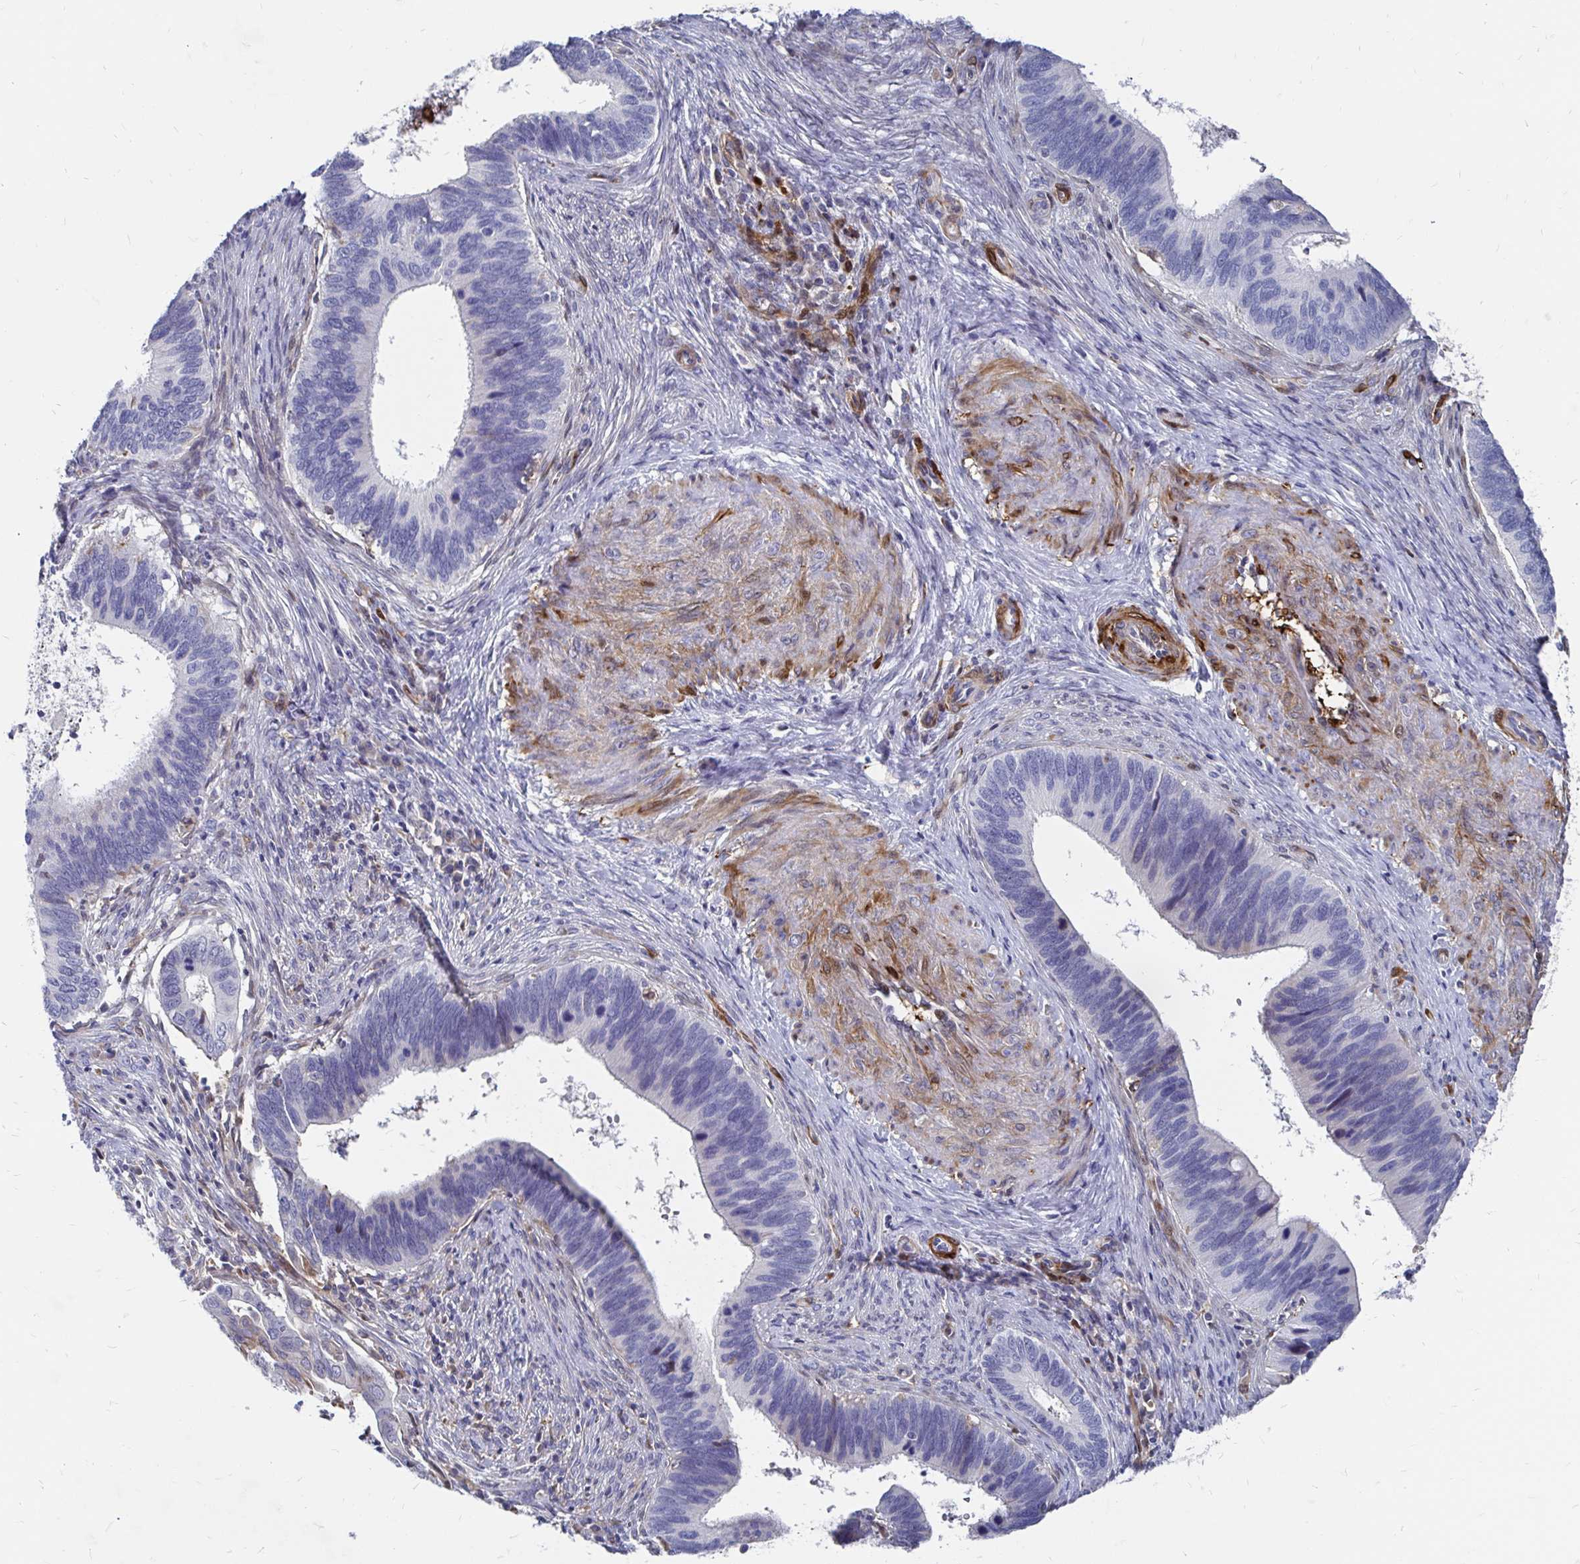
{"staining": {"intensity": "negative", "quantity": "none", "location": "none"}, "tissue": "cervical cancer", "cell_type": "Tumor cells", "image_type": "cancer", "snomed": [{"axis": "morphology", "description": "Adenocarcinoma, NOS"}, {"axis": "topography", "description": "Cervix"}], "caption": "Tumor cells are negative for protein expression in human cervical adenocarcinoma.", "gene": "CDKL1", "patient": {"sex": "female", "age": 42}}